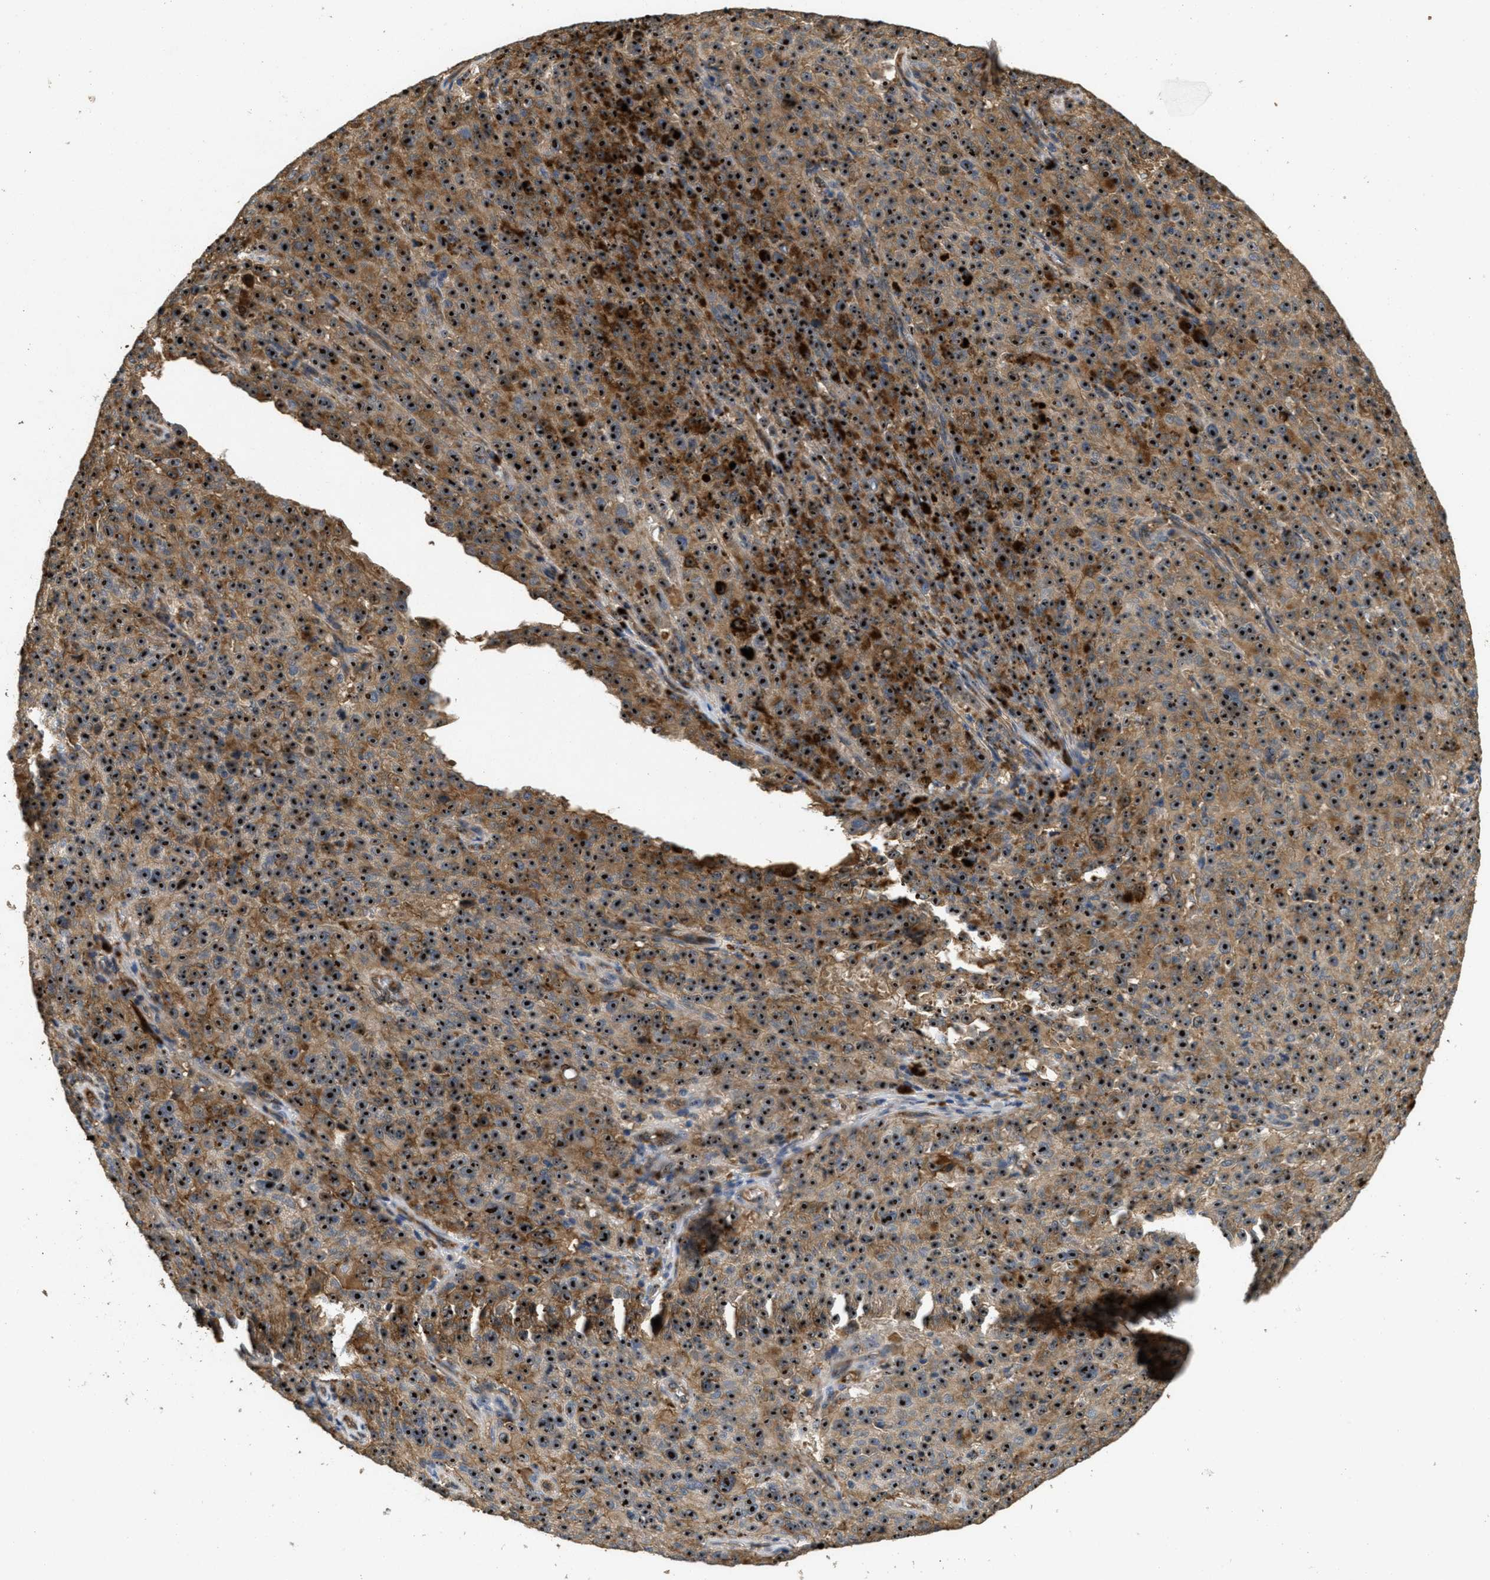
{"staining": {"intensity": "strong", "quantity": ">75%", "location": "cytoplasmic/membranous,nuclear"}, "tissue": "melanoma", "cell_type": "Tumor cells", "image_type": "cancer", "snomed": [{"axis": "morphology", "description": "Malignant melanoma, NOS"}, {"axis": "topography", "description": "Skin"}], "caption": "The micrograph reveals immunohistochemical staining of melanoma. There is strong cytoplasmic/membranous and nuclear staining is present in approximately >75% of tumor cells.", "gene": "OSMR", "patient": {"sex": "female", "age": 82}}